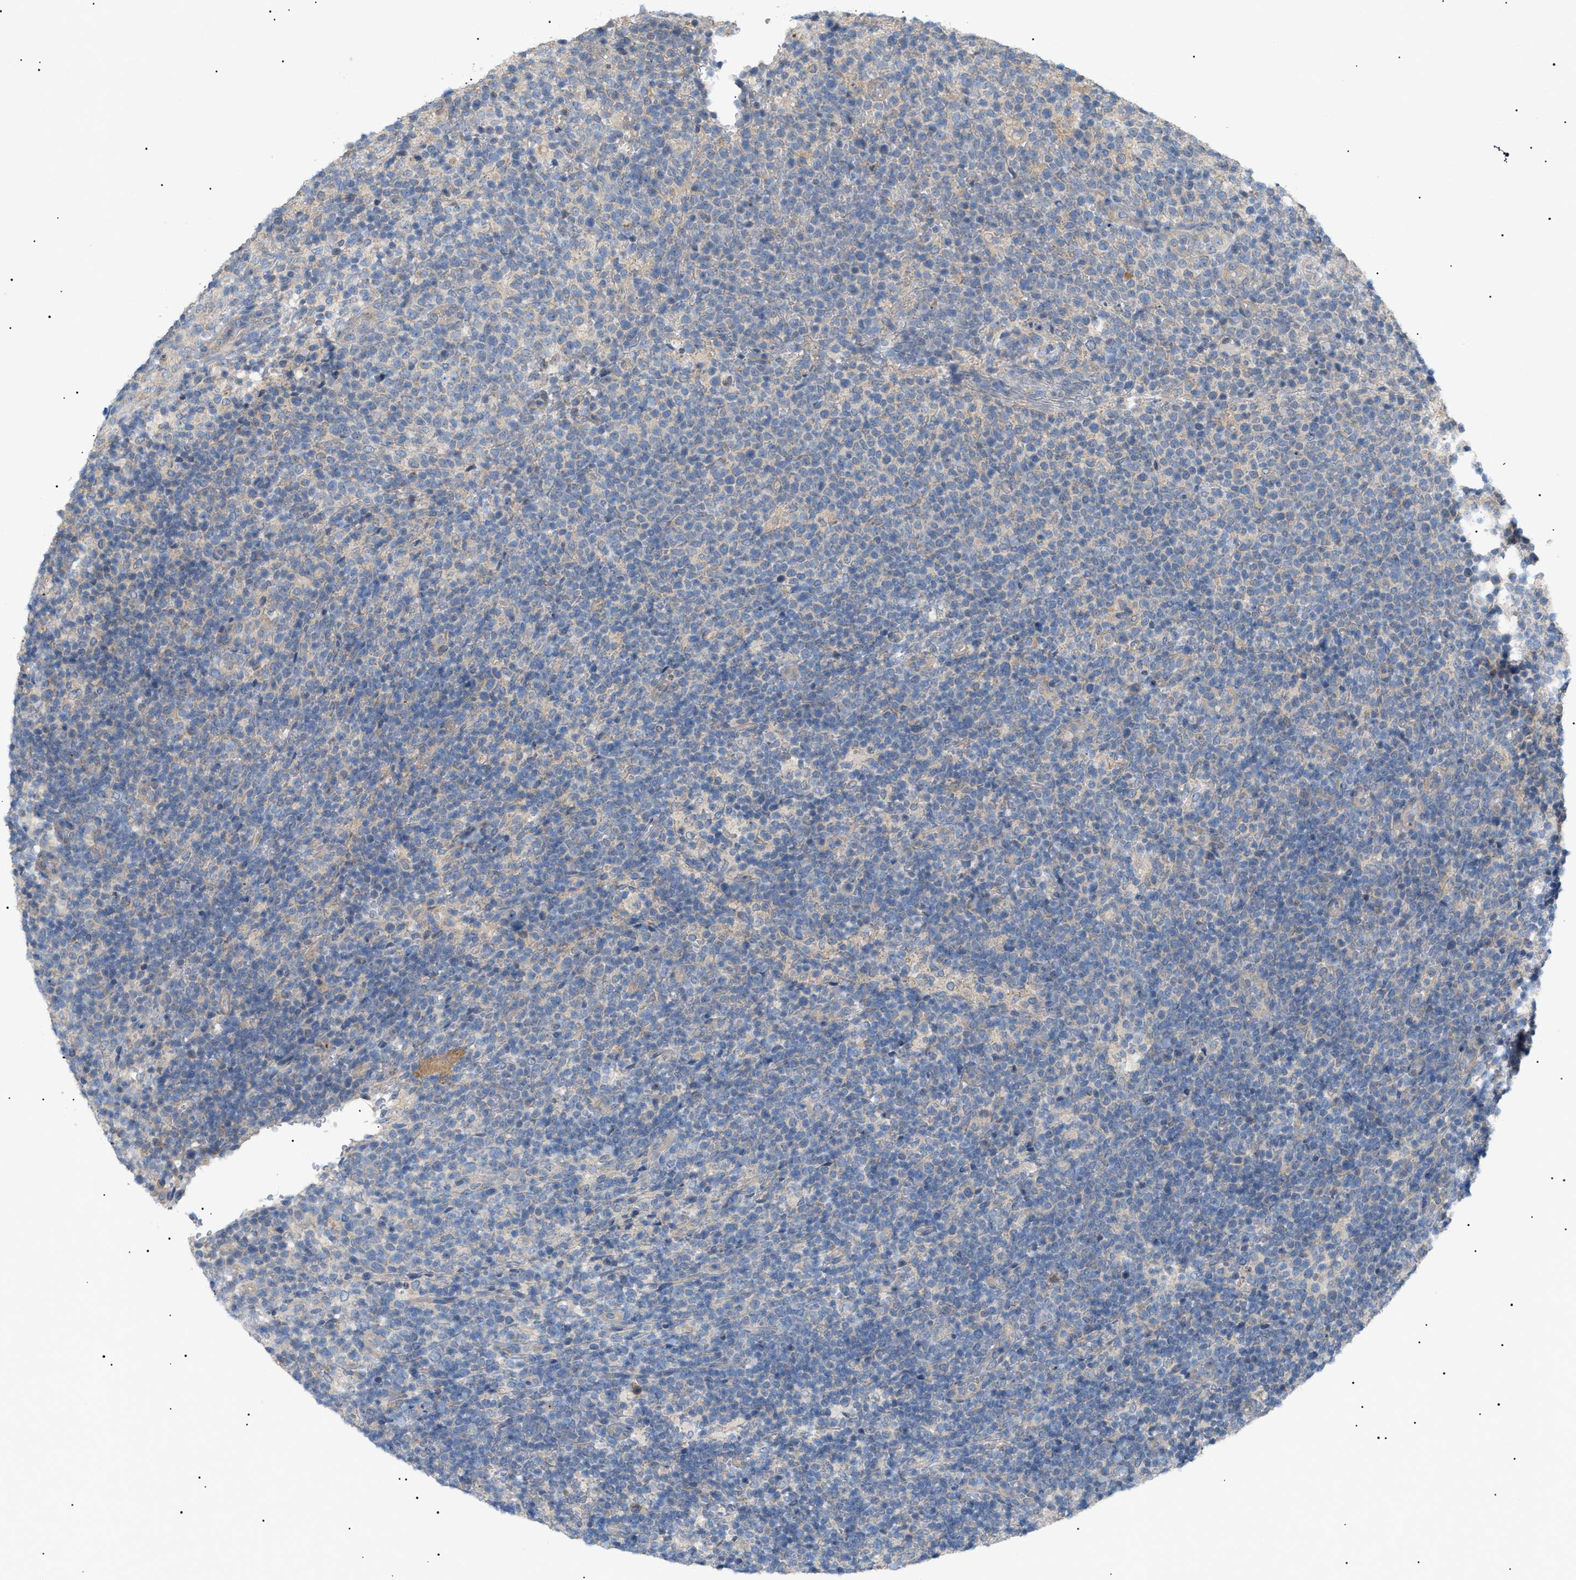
{"staining": {"intensity": "negative", "quantity": "none", "location": "none"}, "tissue": "lymphoma", "cell_type": "Tumor cells", "image_type": "cancer", "snomed": [{"axis": "morphology", "description": "Malignant lymphoma, non-Hodgkin's type, High grade"}, {"axis": "topography", "description": "Lymph node"}], "caption": "A high-resolution histopathology image shows IHC staining of lymphoma, which shows no significant positivity in tumor cells.", "gene": "IRS2", "patient": {"sex": "male", "age": 61}}